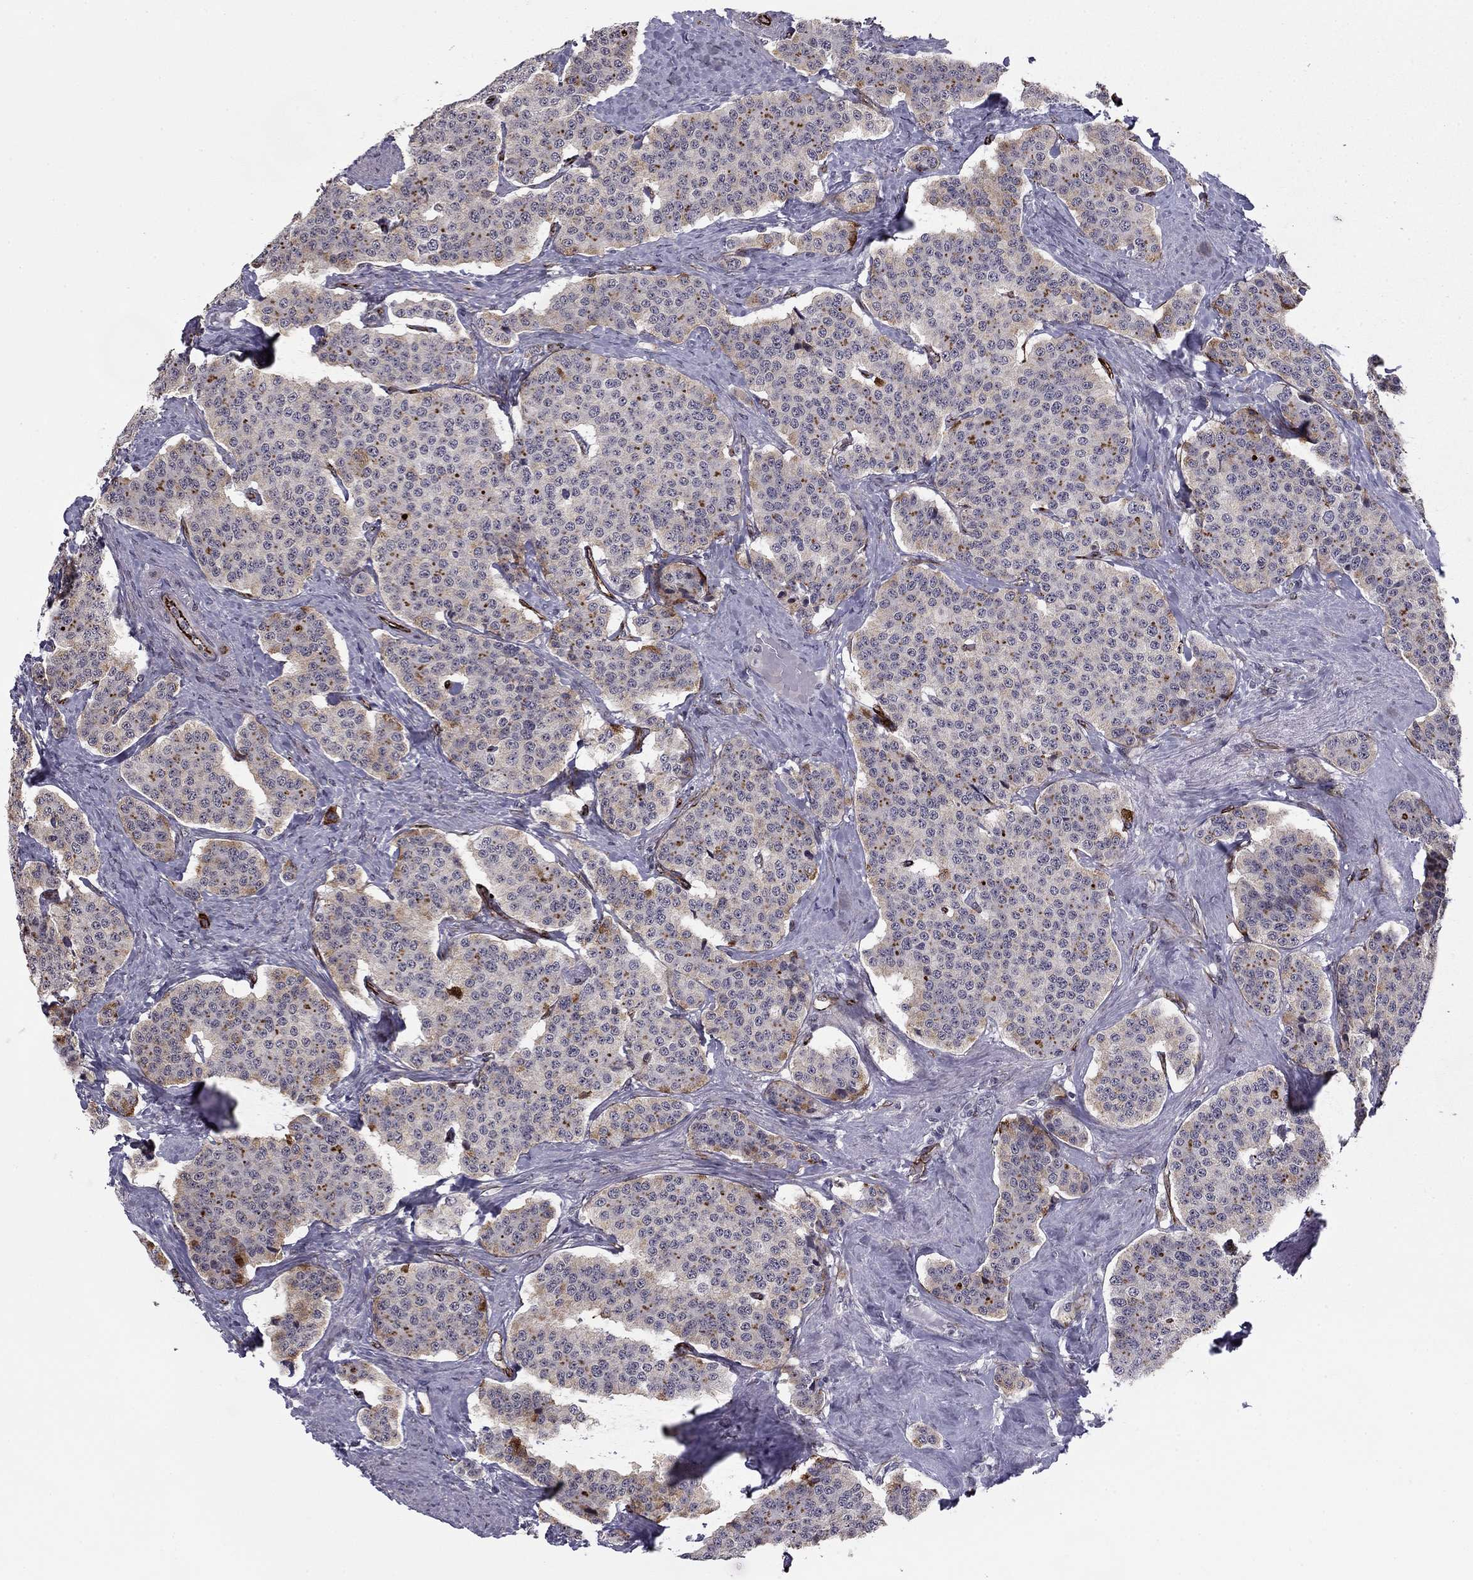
{"staining": {"intensity": "moderate", "quantity": "<25%", "location": "cytoplasmic/membranous"}, "tissue": "carcinoid", "cell_type": "Tumor cells", "image_type": "cancer", "snomed": [{"axis": "morphology", "description": "Carcinoid, malignant, NOS"}, {"axis": "topography", "description": "Small intestine"}], "caption": "High-power microscopy captured an immunohistochemistry (IHC) image of carcinoid (malignant), revealing moderate cytoplasmic/membranous staining in approximately <25% of tumor cells. (IHC, brightfield microscopy, high magnification).", "gene": "ANKS4B", "patient": {"sex": "female", "age": 58}}